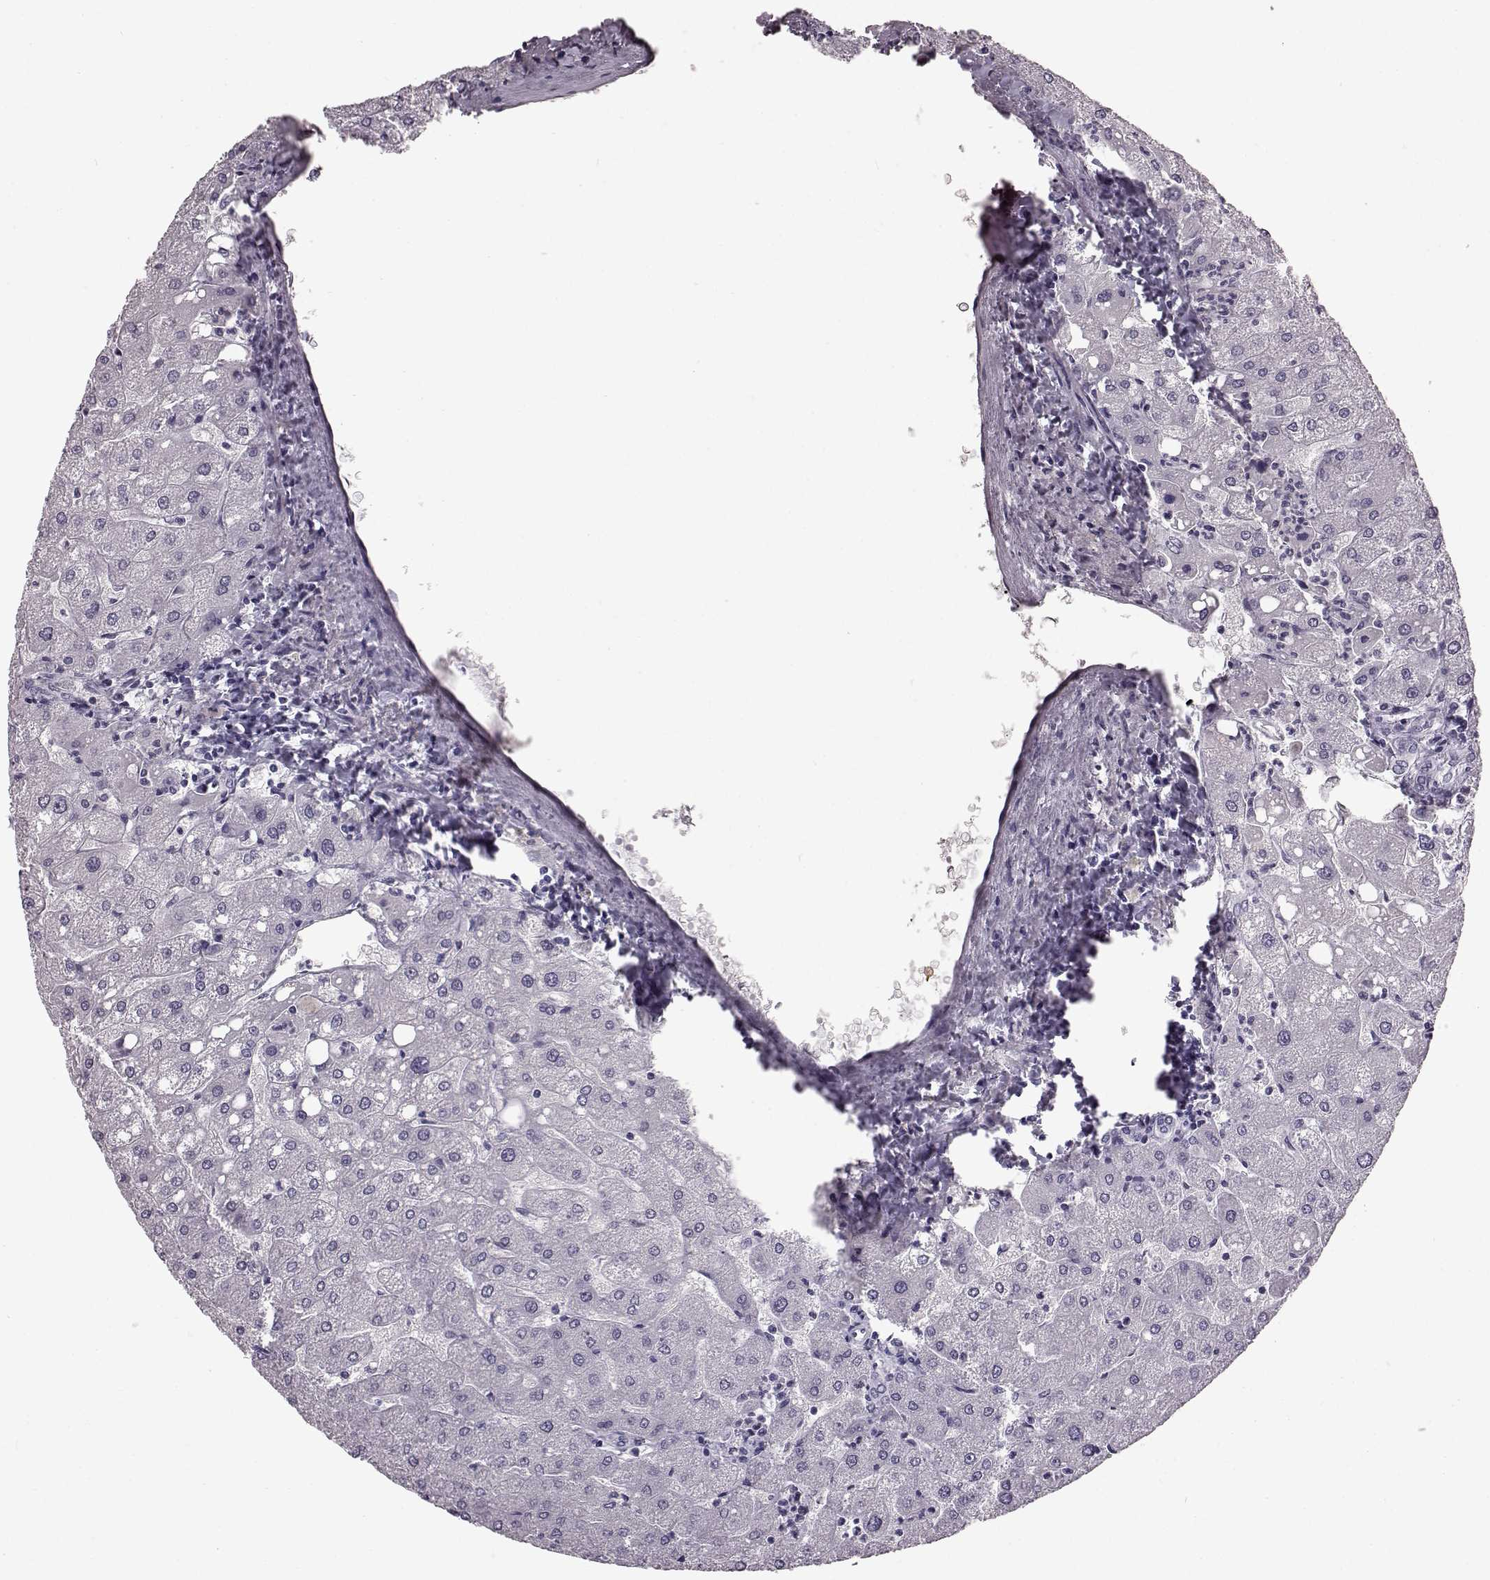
{"staining": {"intensity": "negative", "quantity": "none", "location": "none"}, "tissue": "liver", "cell_type": "Cholangiocytes", "image_type": "normal", "snomed": [{"axis": "morphology", "description": "Normal tissue, NOS"}, {"axis": "topography", "description": "Liver"}], "caption": "This is an immunohistochemistry (IHC) histopathology image of benign human liver. There is no positivity in cholangiocytes.", "gene": "TCHHL1", "patient": {"sex": "male", "age": 67}}